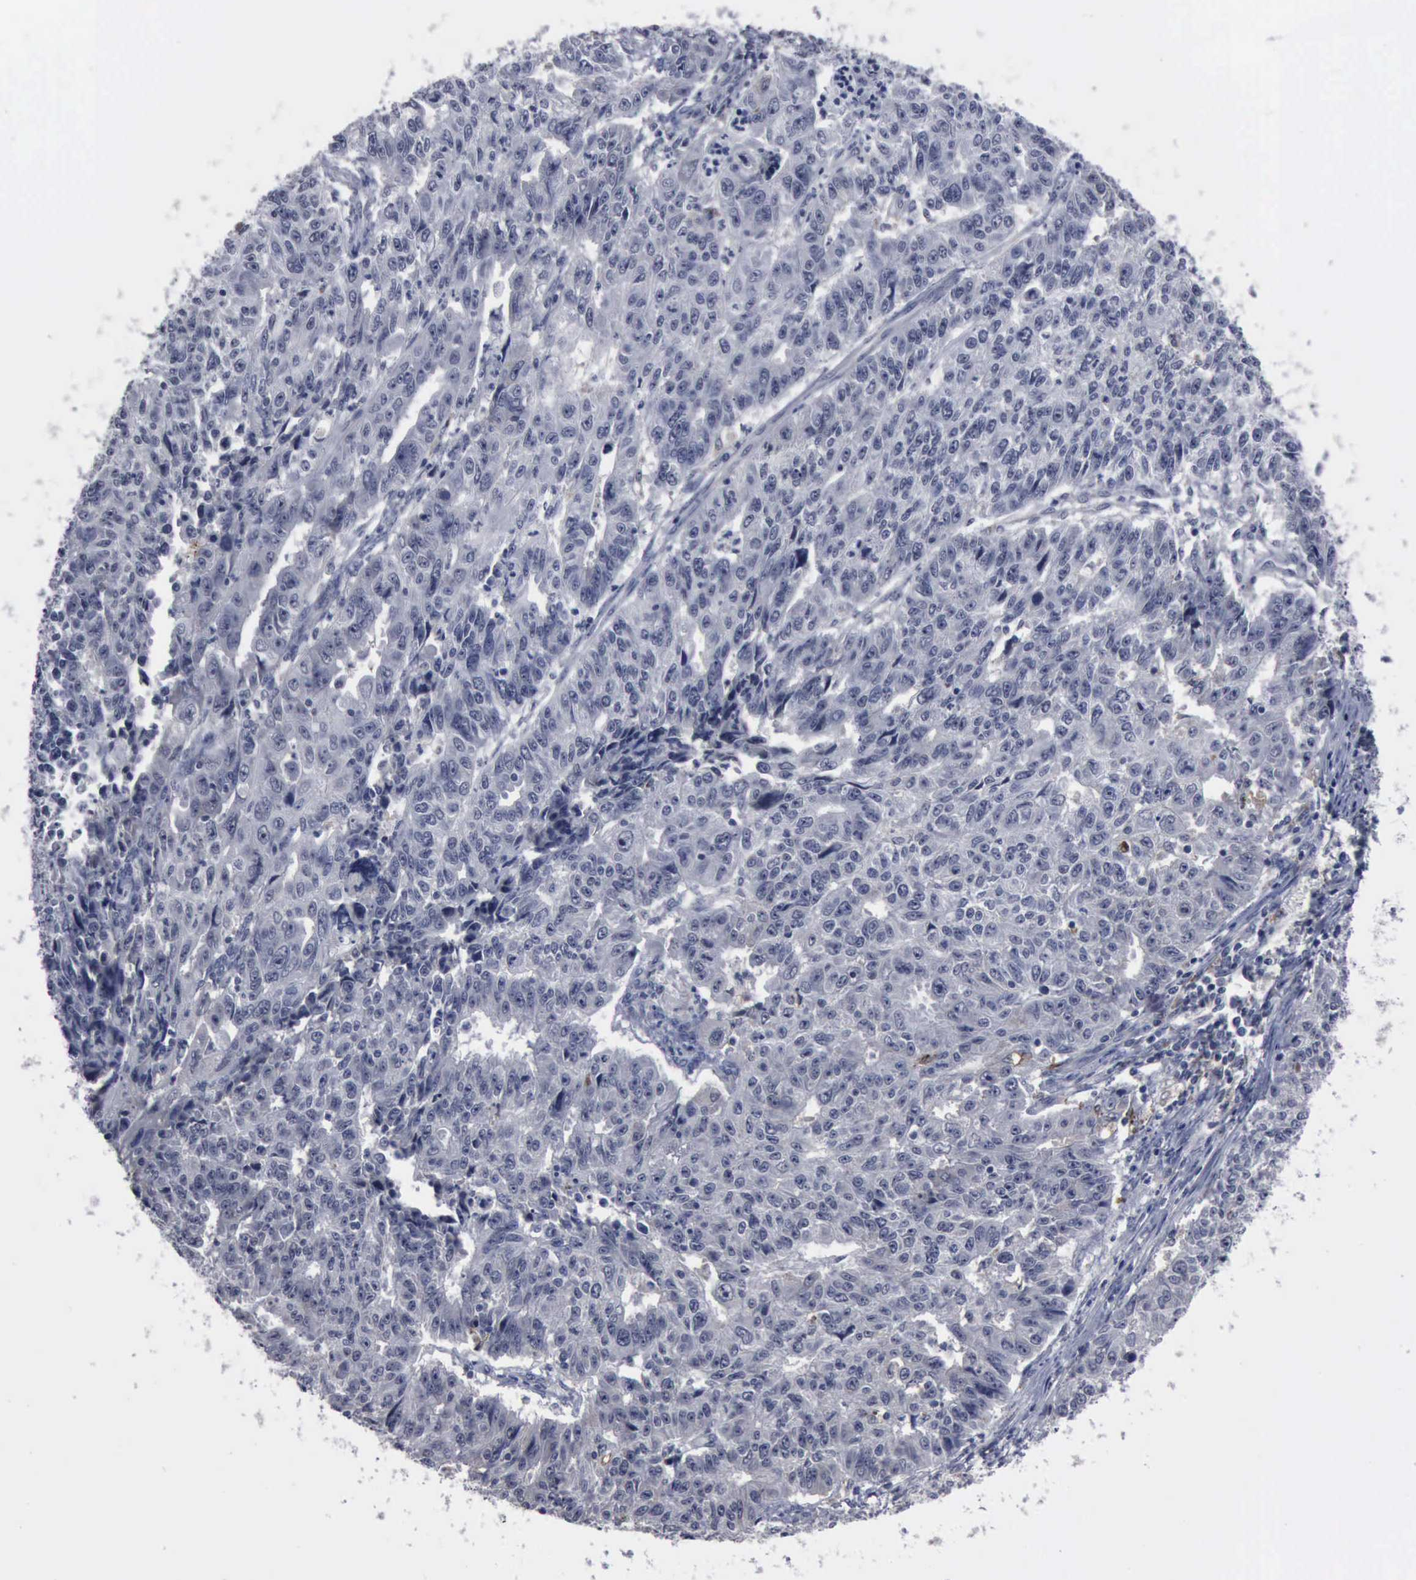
{"staining": {"intensity": "negative", "quantity": "none", "location": "none"}, "tissue": "endometrial cancer", "cell_type": "Tumor cells", "image_type": "cancer", "snomed": [{"axis": "morphology", "description": "Adenocarcinoma, NOS"}, {"axis": "topography", "description": "Endometrium"}], "caption": "Endometrial cancer (adenocarcinoma) was stained to show a protein in brown. There is no significant expression in tumor cells.", "gene": "MYO18B", "patient": {"sex": "female", "age": 42}}